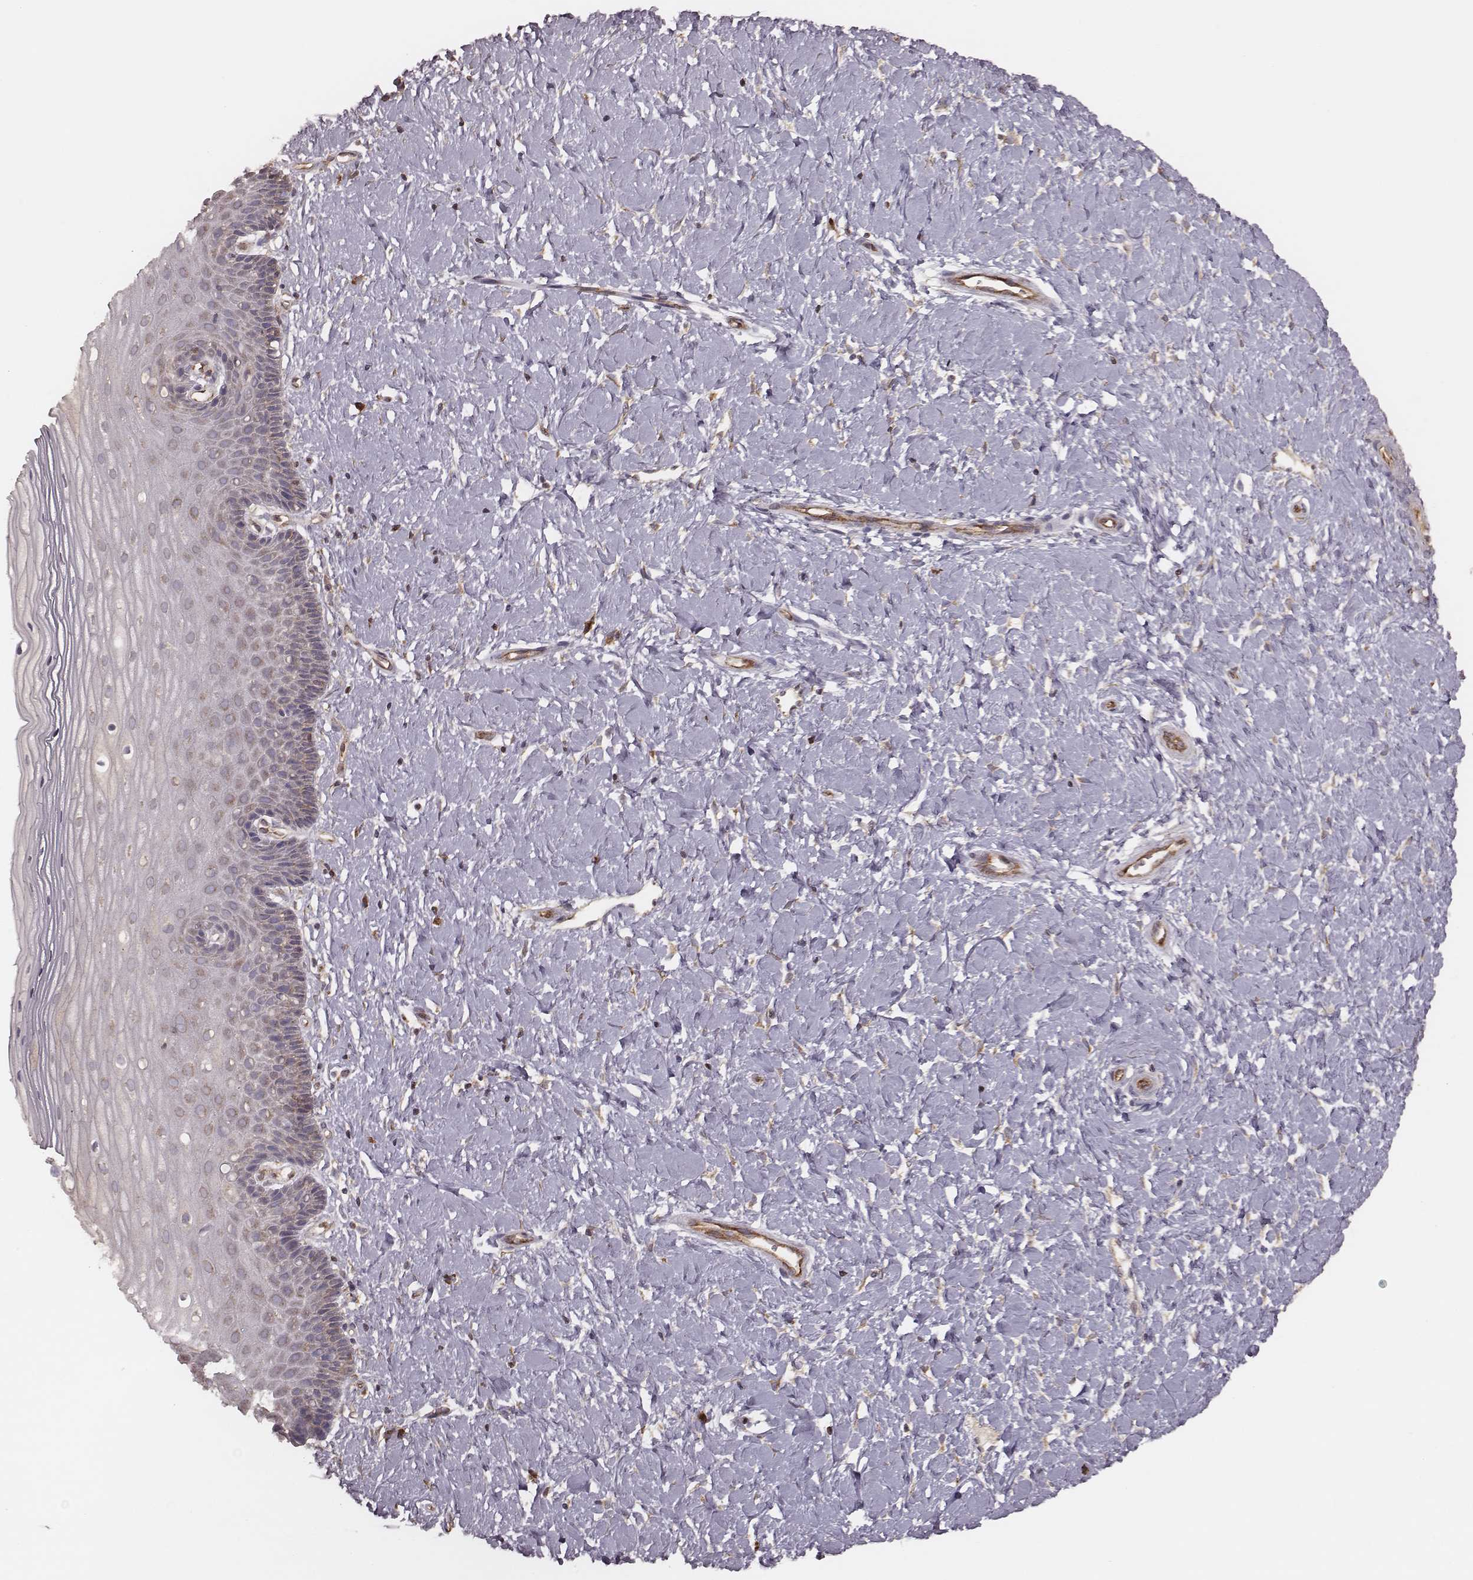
{"staining": {"intensity": "moderate", "quantity": ">75%", "location": "cytoplasmic/membranous"}, "tissue": "cervix", "cell_type": "Glandular cells", "image_type": "normal", "snomed": [{"axis": "morphology", "description": "Normal tissue, NOS"}, {"axis": "topography", "description": "Cervix"}], "caption": "This is a histology image of immunohistochemistry (IHC) staining of normal cervix, which shows moderate expression in the cytoplasmic/membranous of glandular cells.", "gene": "CARS1", "patient": {"sex": "female", "age": 37}}